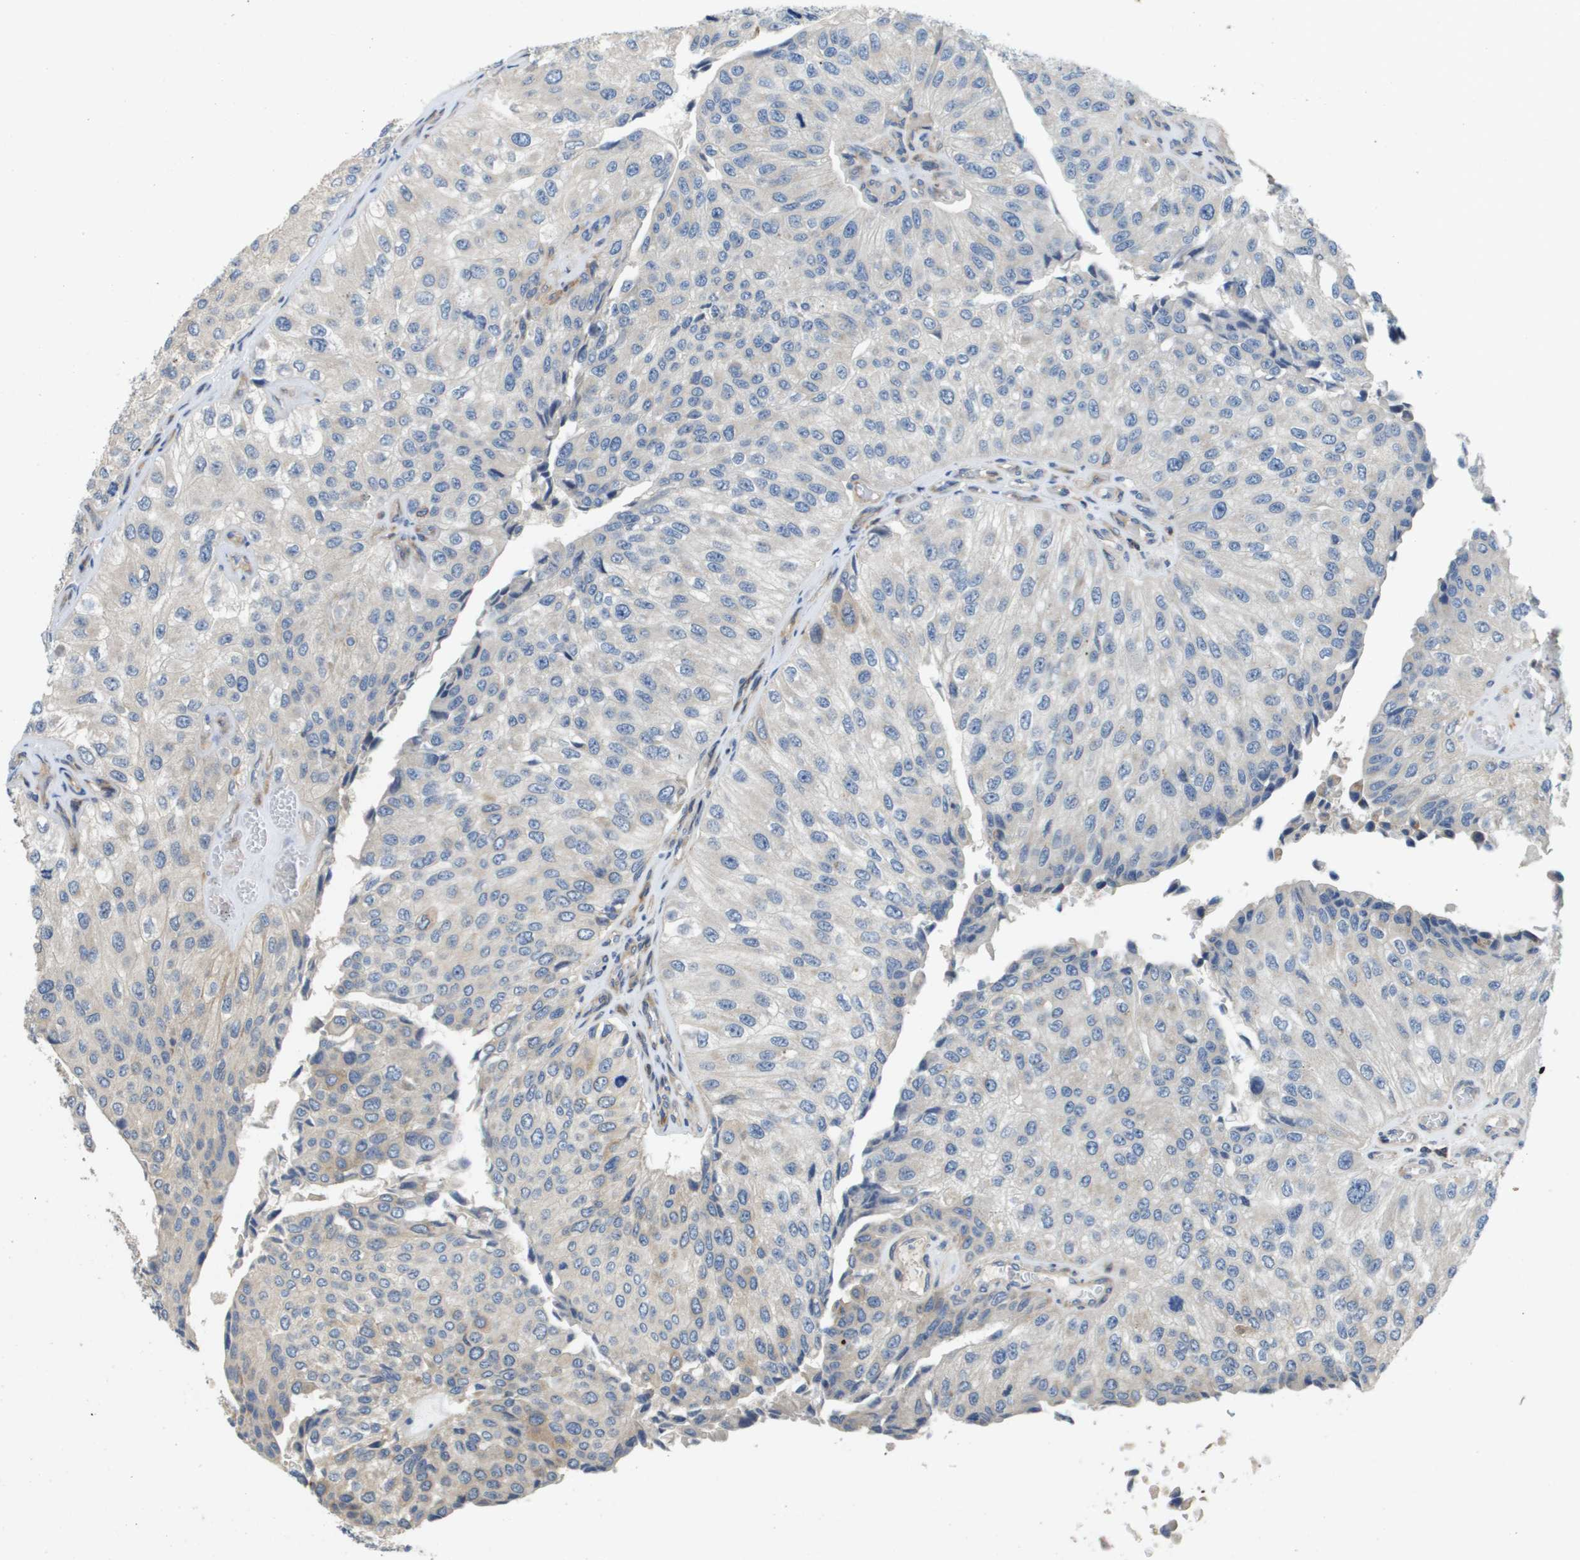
{"staining": {"intensity": "weak", "quantity": "<25%", "location": "cytoplasmic/membranous"}, "tissue": "urothelial cancer", "cell_type": "Tumor cells", "image_type": "cancer", "snomed": [{"axis": "morphology", "description": "Urothelial carcinoma, High grade"}, {"axis": "topography", "description": "Kidney"}, {"axis": "topography", "description": "Urinary bladder"}], "caption": "Urothelial cancer was stained to show a protein in brown. There is no significant positivity in tumor cells.", "gene": "SCN4B", "patient": {"sex": "male", "age": 77}}